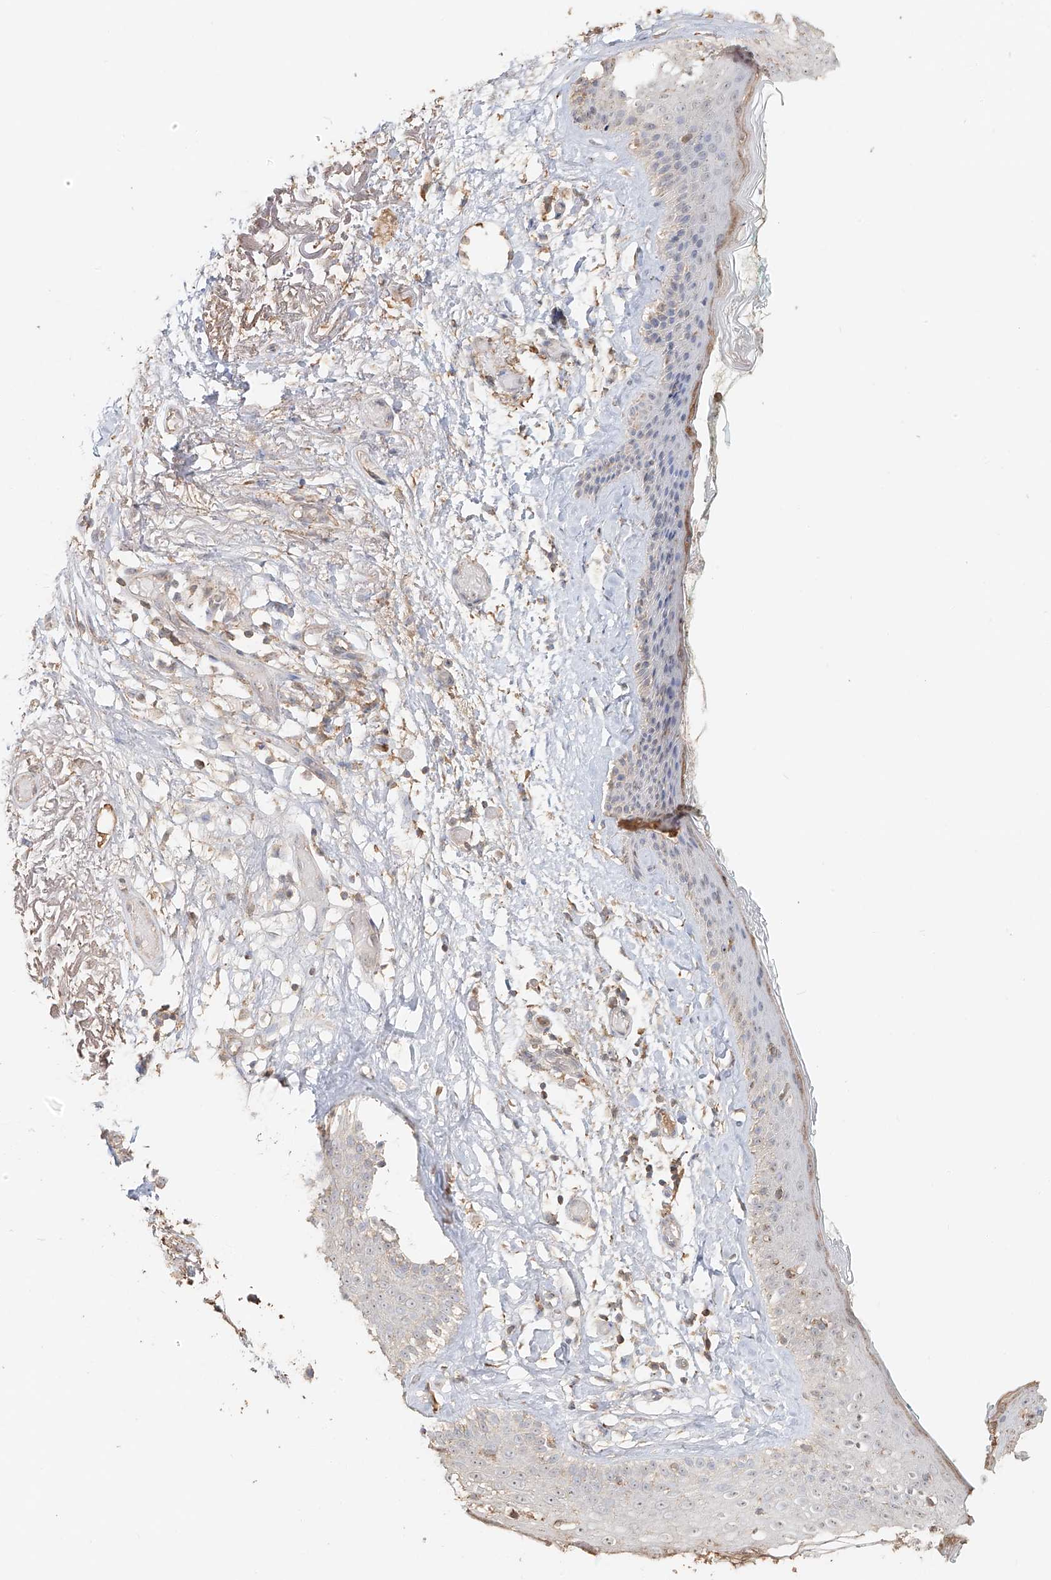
{"staining": {"intensity": "negative", "quantity": "none", "location": "none"}, "tissue": "skin cancer", "cell_type": "Tumor cells", "image_type": "cancer", "snomed": [{"axis": "morphology", "description": "Basal cell carcinoma"}, {"axis": "topography", "description": "Skin"}], "caption": "Basal cell carcinoma (skin) stained for a protein using IHC demonstrates no staining tumor cells.", "gene": "NPHS1", "patient": {"sex": "female", "age": 84}}